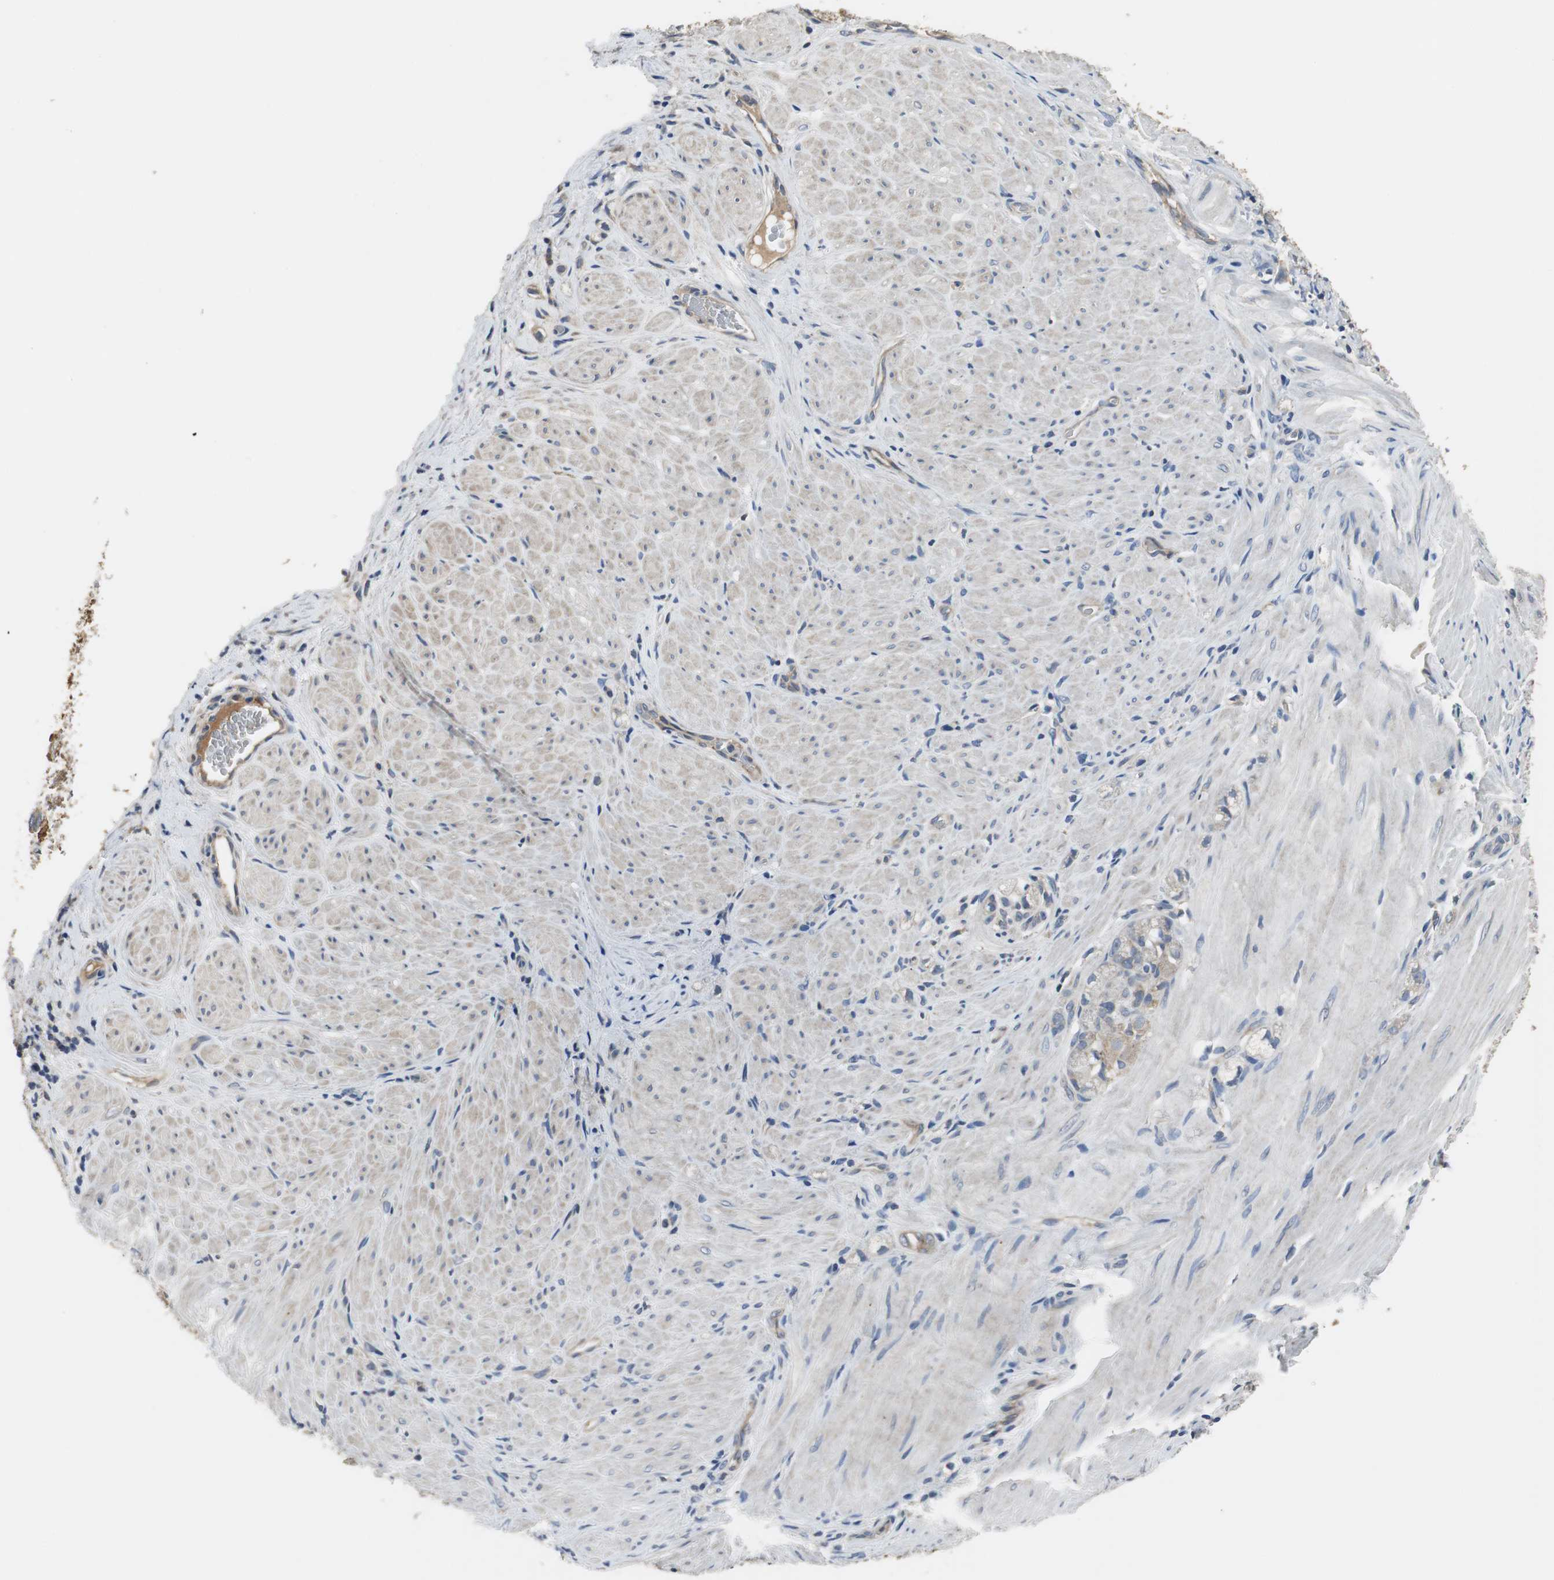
{"staining": {"intensity": "weak", "quantity": "<25%", "location": "cytoplasmic/membranous"}, "tissue": "stomach cancer", "cell_type": "Tumor cells", "image_type": "cancer", "snomed": [{"axis": "morphology", "description": "Adenocarcinoma, NOS"}, {"axis": "topography", "description": "Stomach"}], "caption": "Immunohistochemistry of human stomach cancer (adenocarcinoma) displays no staining in tumor cells.", "gene": "MTIF2", "patient": {"sex": "male", "age": 82}}